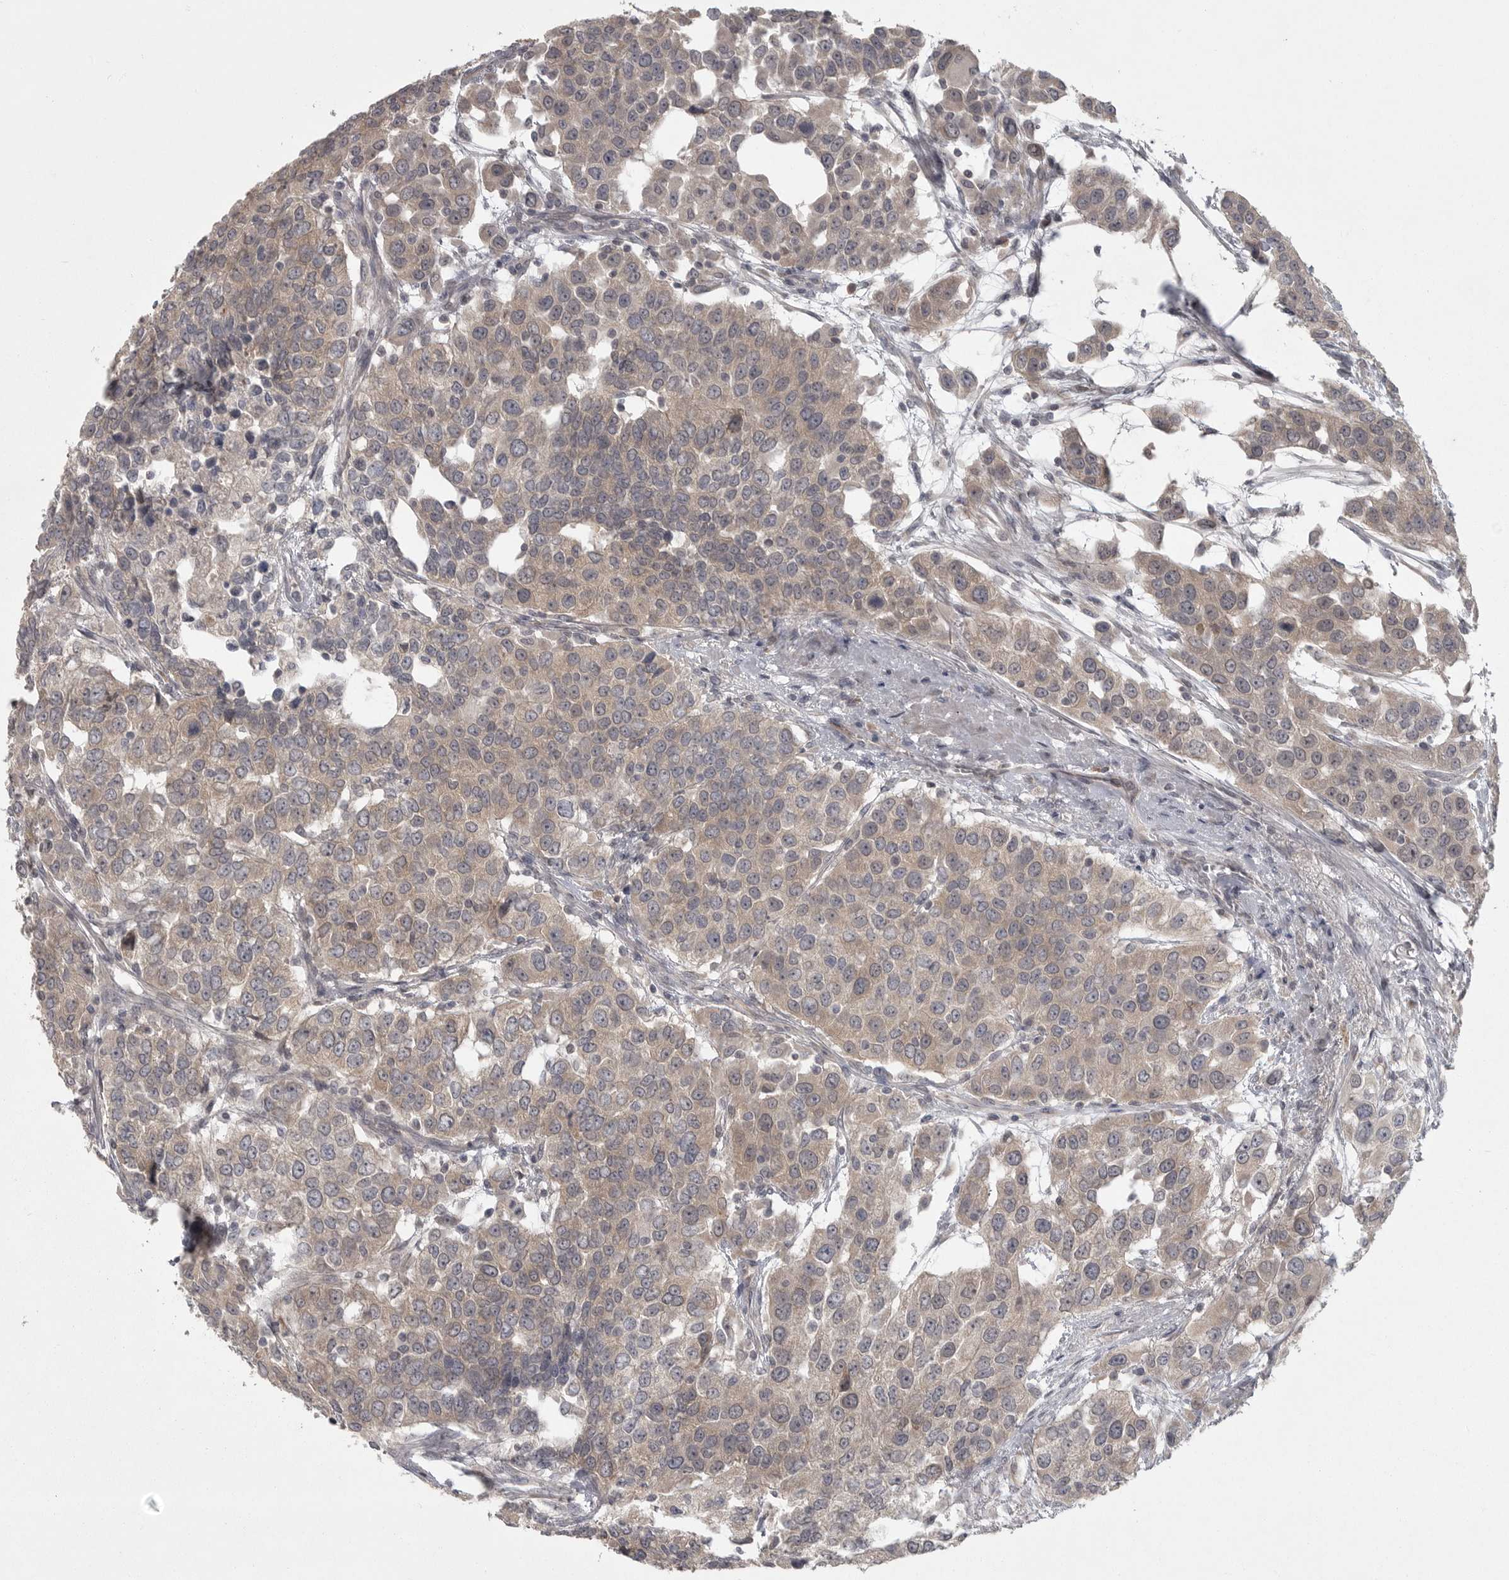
{"staining": {"intensity": "weak", "quantity": "25%-75%", "location": "cytoplasmic/membranous"}, "tissue": "urothelial cancer", "cell_type": "Tumor cells", "image_type": "cancer", "snomed": [{"axis": "morphology", "description": "Urothelial carcinoma, High grade"}, {"axis": "topography", "description": "Urinary bladder"}], "caption": "Urothelial carcinoma (high-grade) was stained to show a protein in brown. There is low levels of weak cytoplasmic/membranous staining in about 25%-75% of tumor cells.", "gene": "PHF13", "patient": {"sex": "female", "age": 80}}